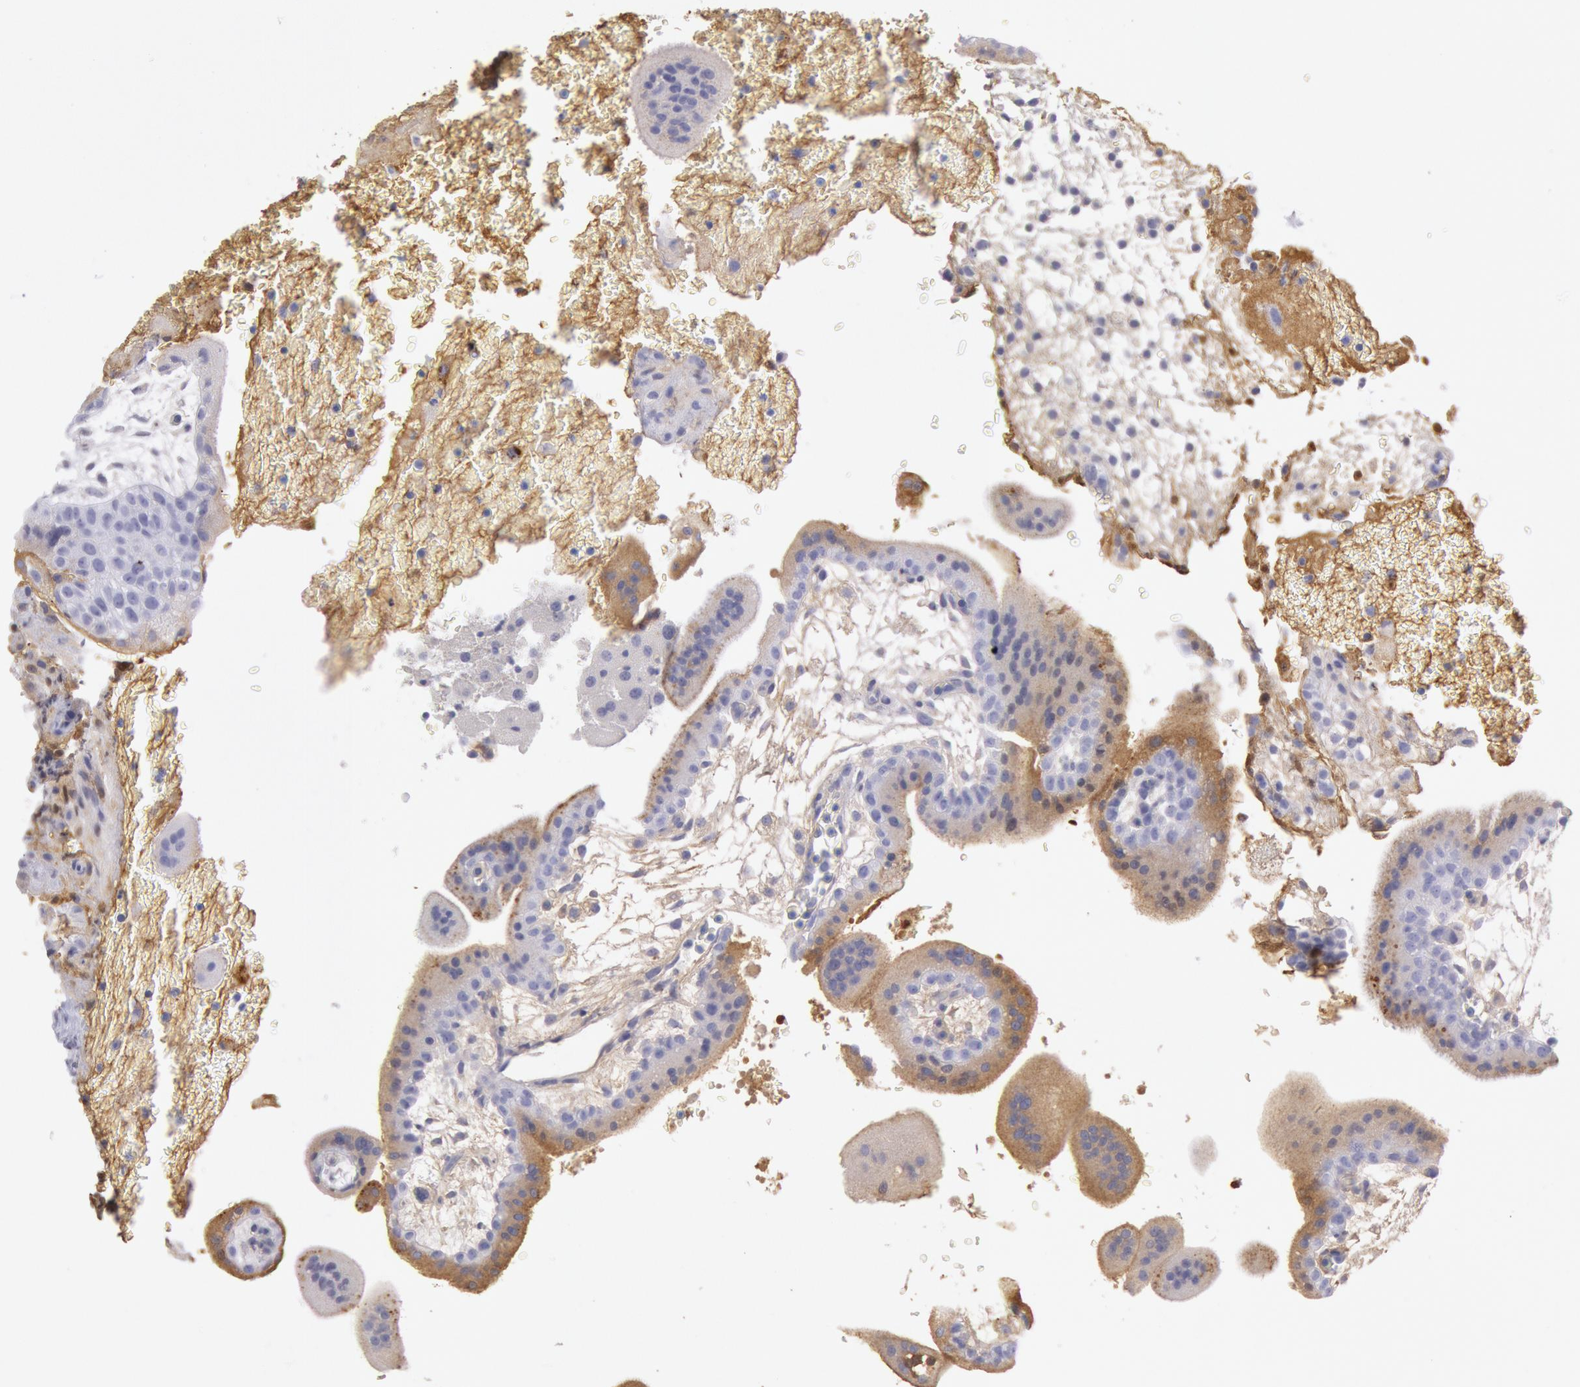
{"staining": {"intensity": "negative", "quantity": "none", "location": "none"}, "tissue": "placenta", "cell_type": "Decidual cells", "image_type": "normal", "snomed": [{"axis": "morphology", "description": "Normal tissue, NOS"}, {"axis": "topography", "description": "Placenta"}], "caption": "Decidual cells show no significant expression in unremarkable placenta. Nuclei are stained in blue.", "gene": "IGHA1", "patient": {"sex": "female", "age": 35}}